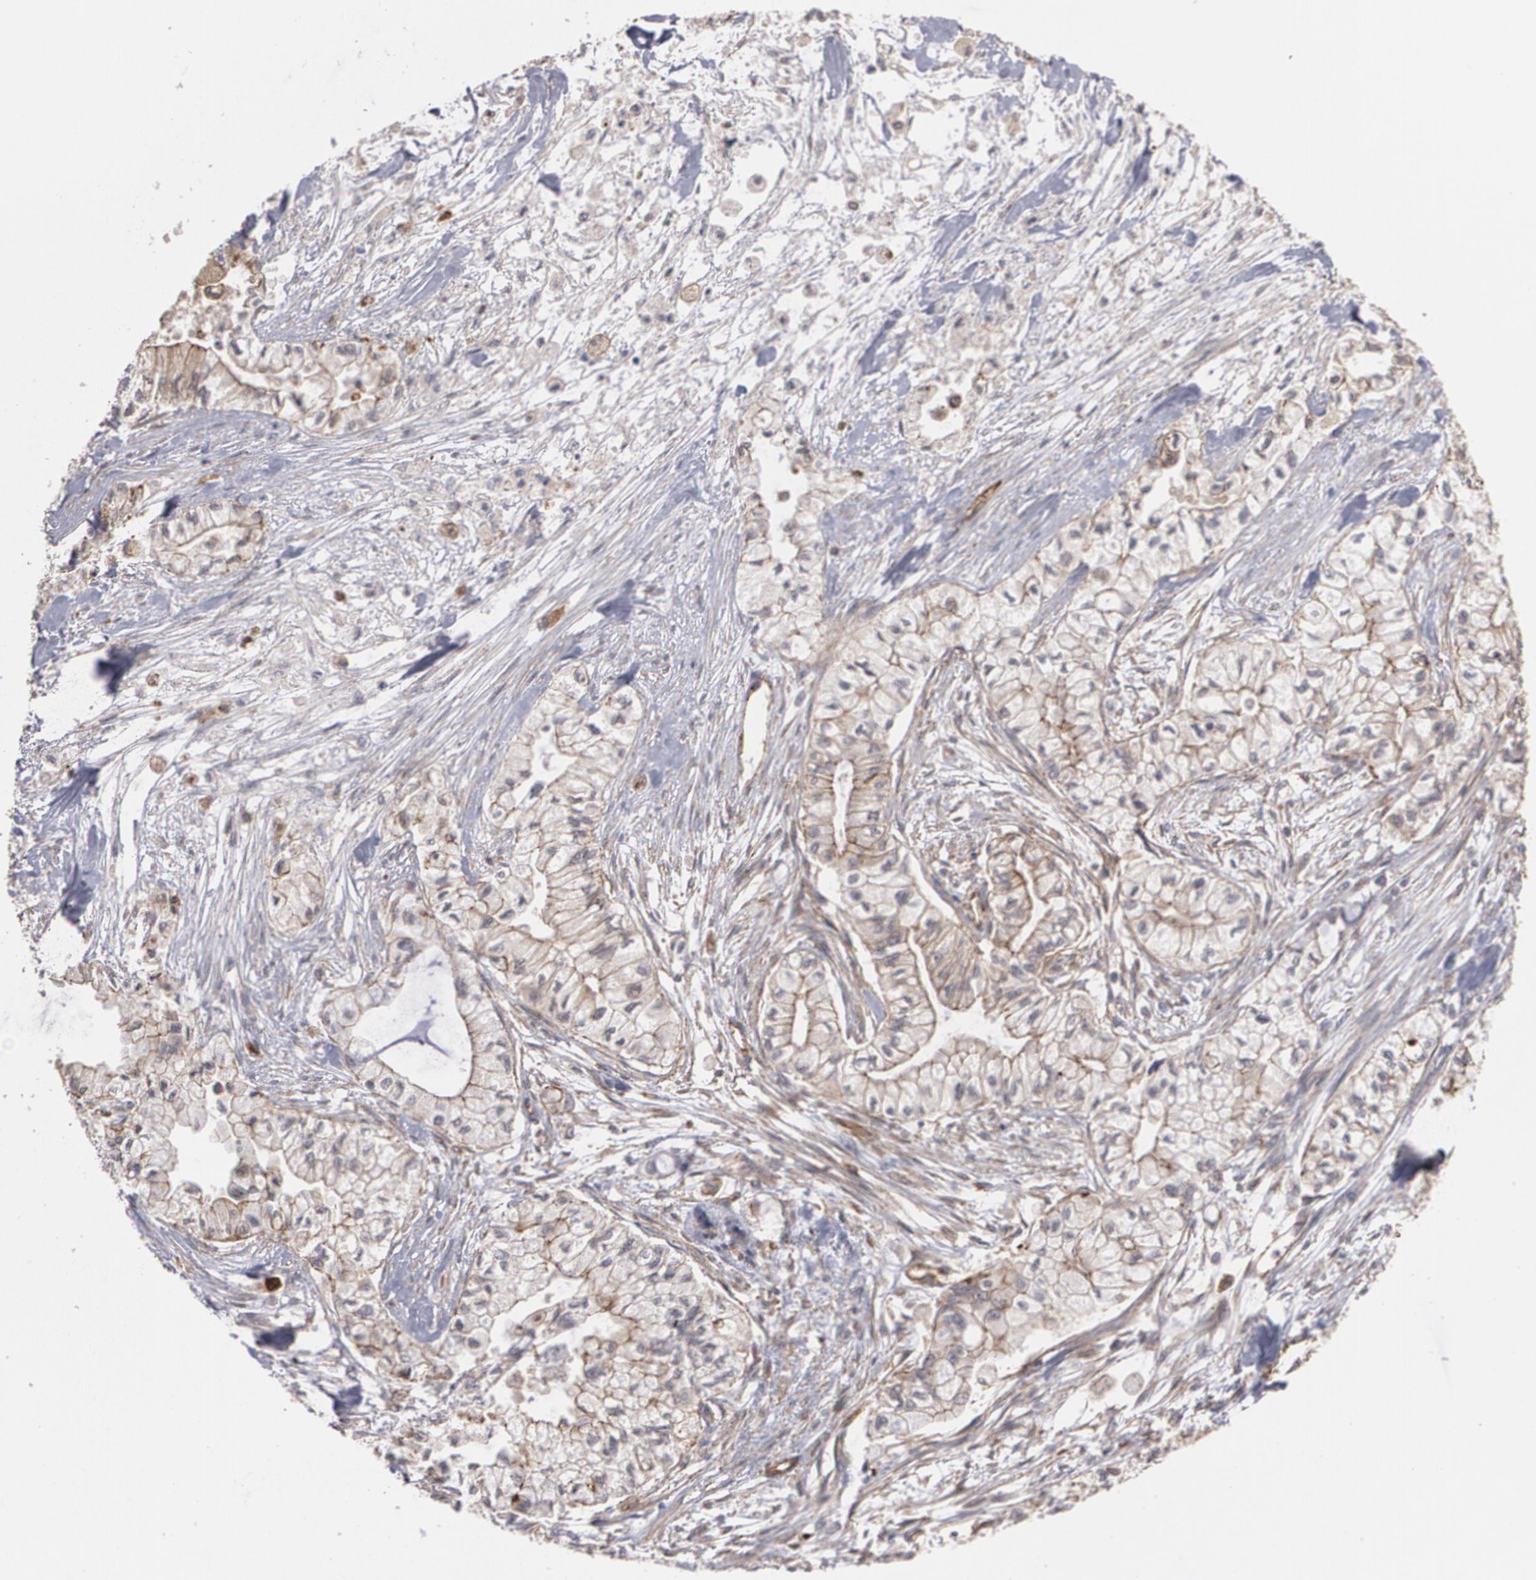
{"staining": {"intensity": "moderate", "quantity": ">75%", "location": "cytoplasmic/membranous"}, "tissue": "pancreatic cancer", "cell_type": "Tumor cells", "image_type": "cancer", "snomed": [{"axis": "morphology", "description": "Adenocarcinoma, NOS"}, {"axis": "topography", "description": "Pancreas"}], "caption": "The histopathology image shows a brown stain indicating the presence of a protein in the cytoplasmic/membranous of tumor cells in adenocarcinoma (pancreatic). The protein of interest is shown in brown color, while the nuclei are stained blue.", "gene": "TJP1", "patient": {"sex": "male", "age": 79}}